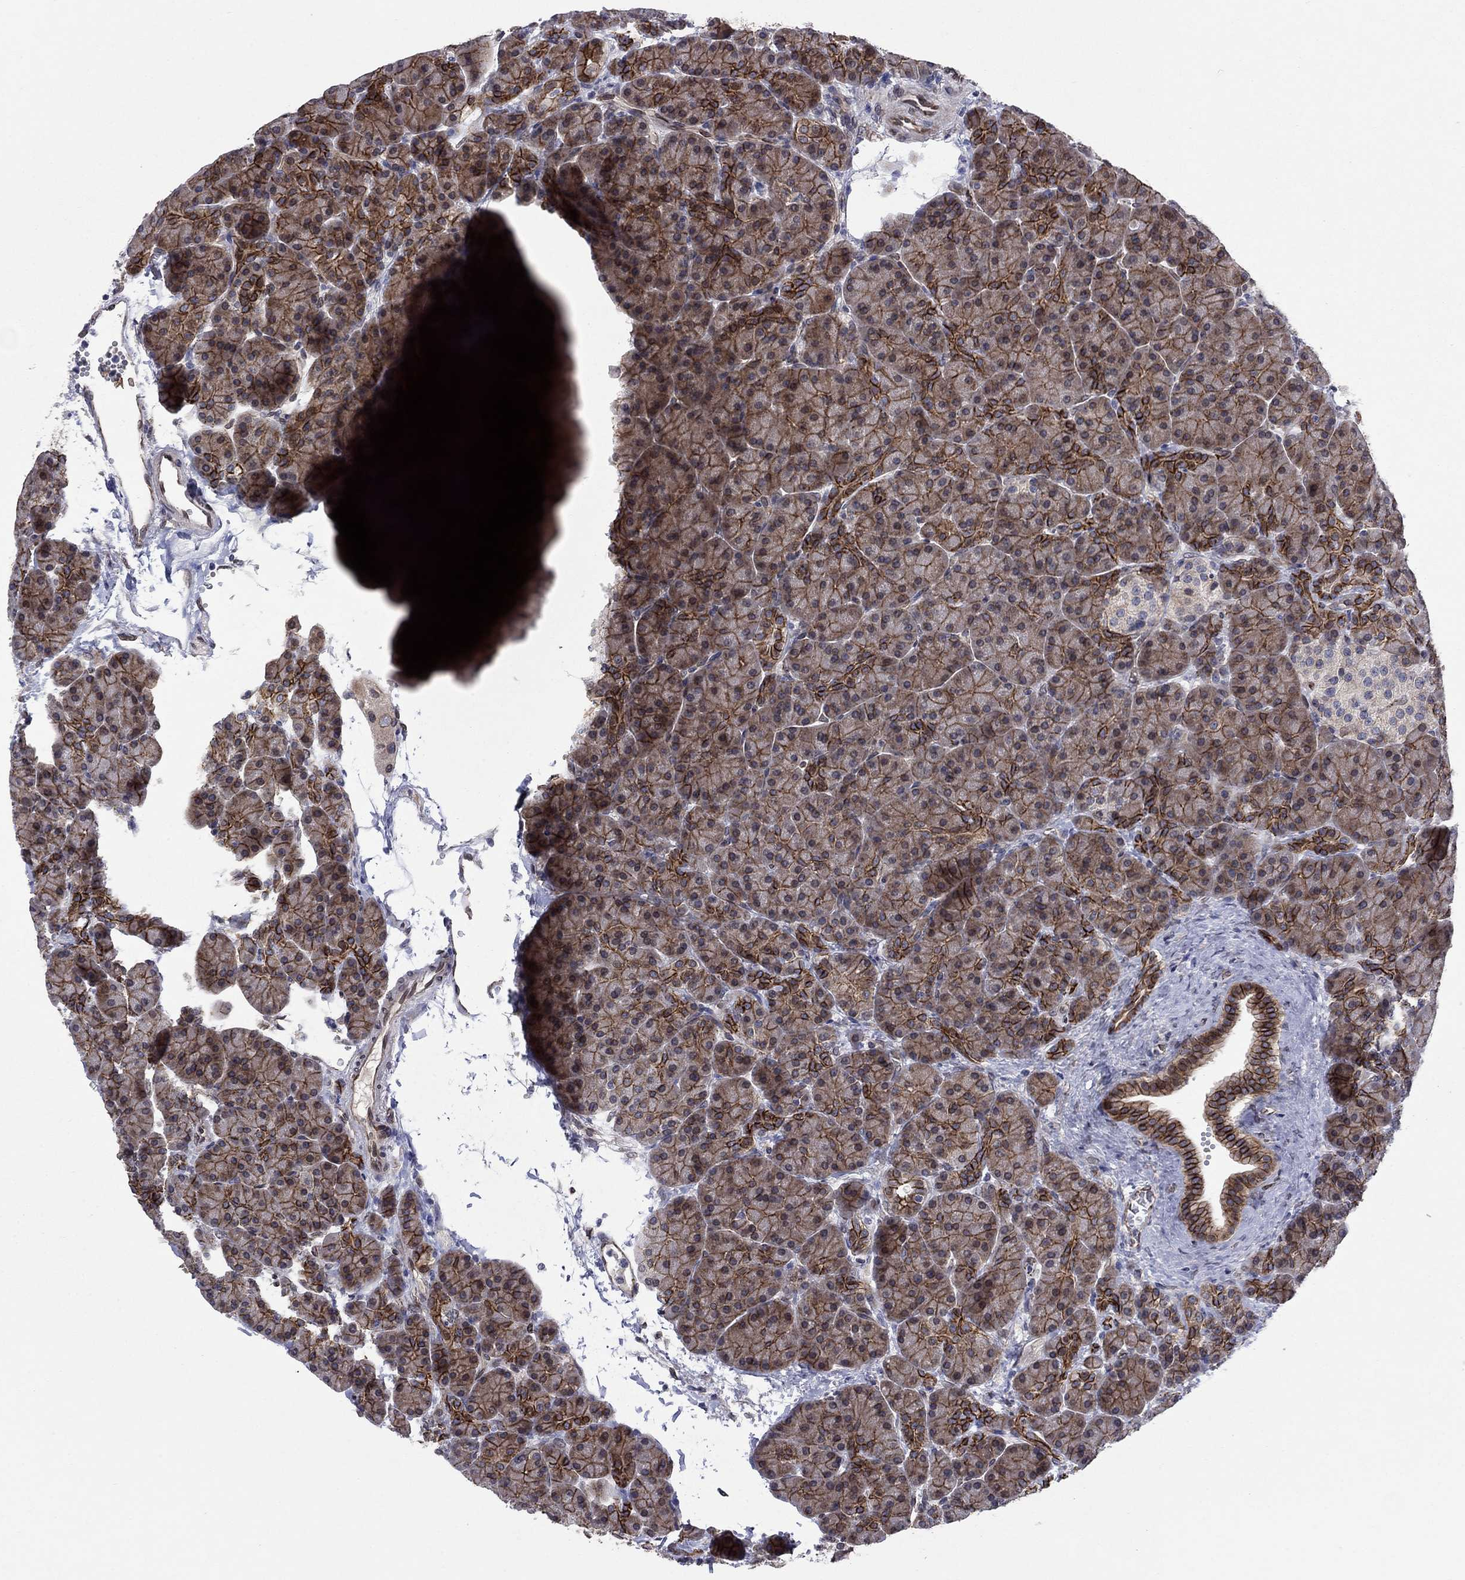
{"staining": {"intensity": "strong", "quantity": ">75%", "location": "cytoplasmic/membranous"}, "tissue": "pancreas", "cell_type": "Exocrine glandular cells", "image_type": "normal", "snomed": [{"axis": "morphology", "description": "Normal tissue, NOS"}, {"axis": "topography", "description": "Pancreas"}], "caption": "Protein expression analysis of normal pancreas demonstrates strong cytoplasmic/membranous staining in approximately >75% of exocrine glandular cells.", "gene": "EMC9", "patient": {"sex": "female", "age": 63}}